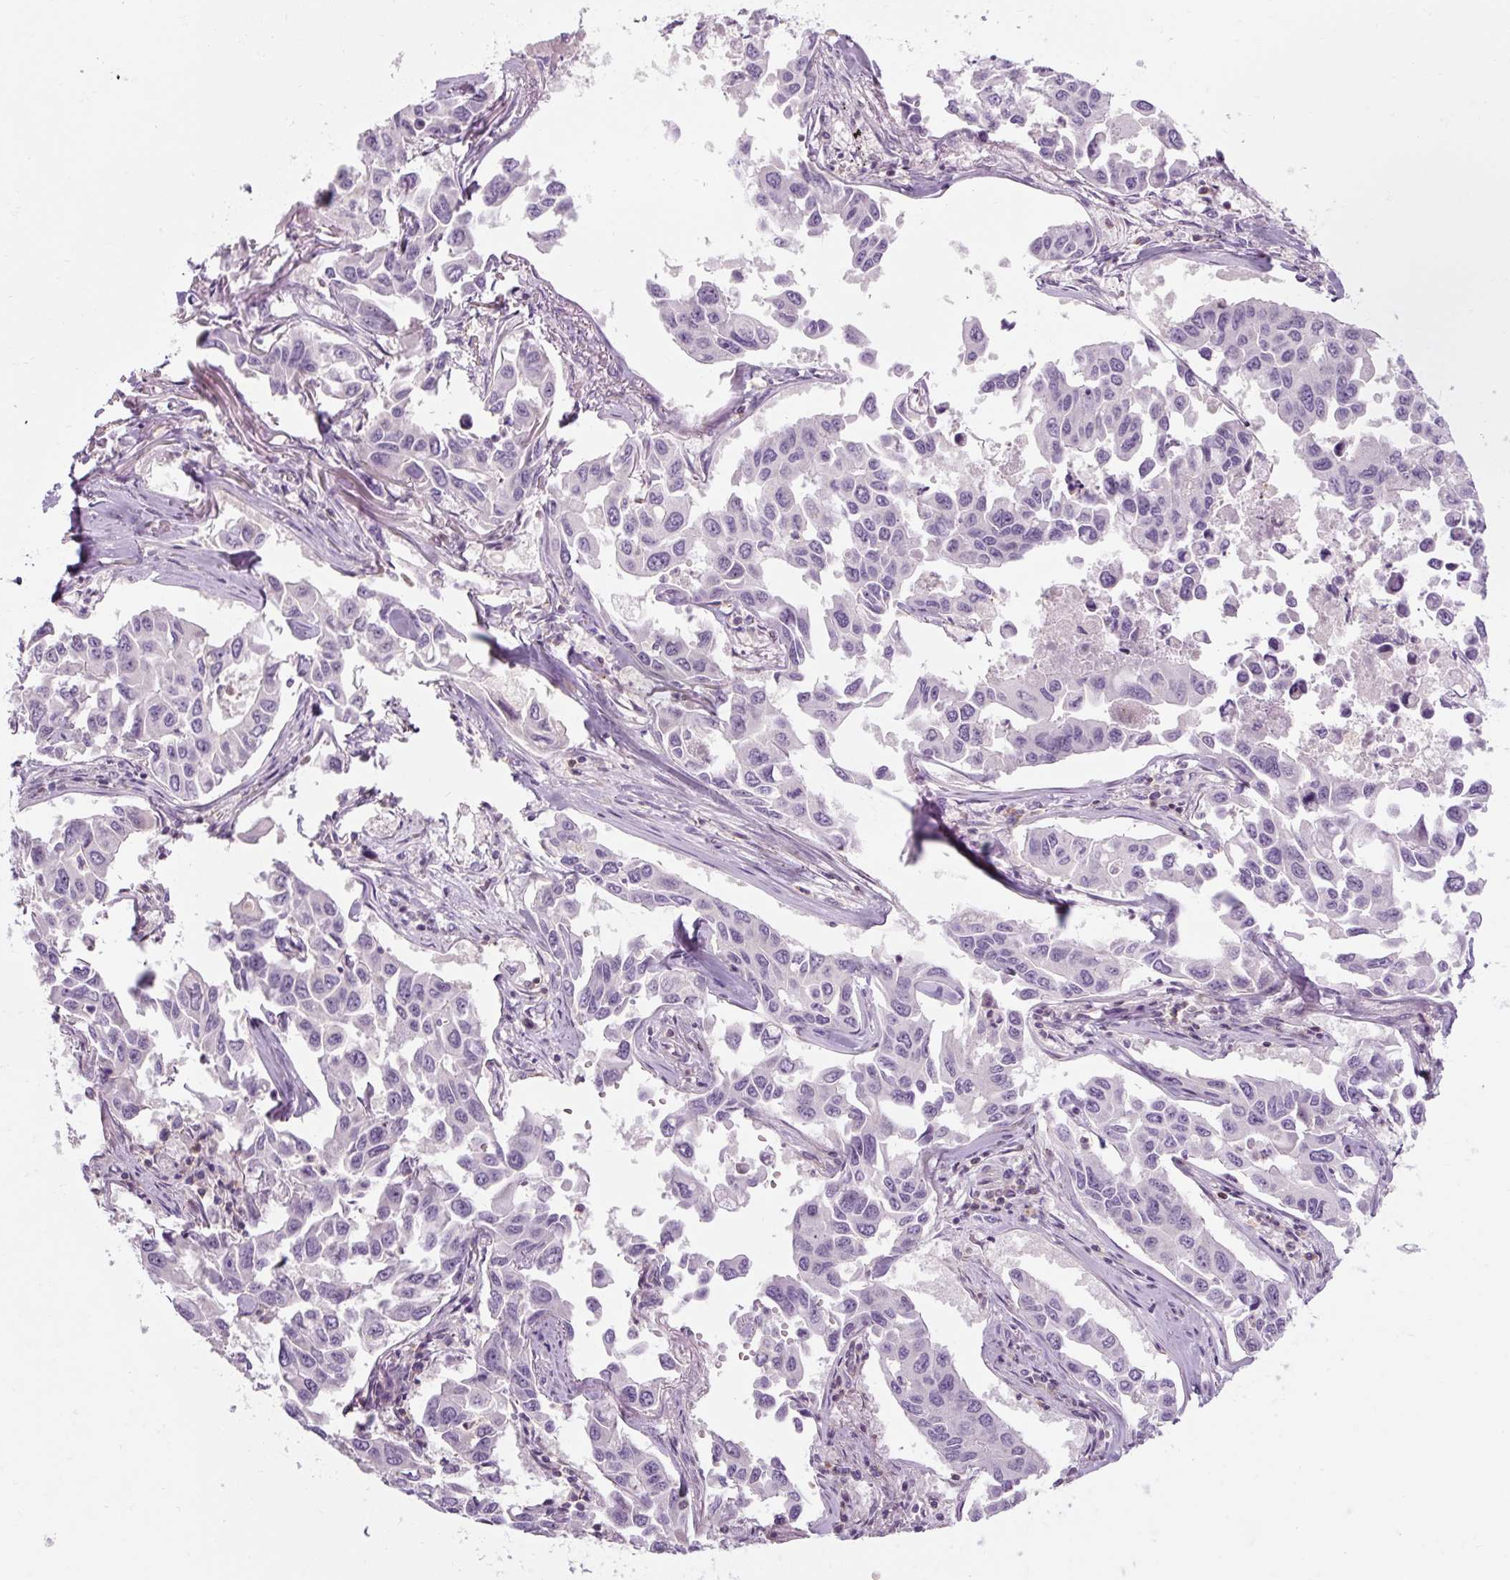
{"staining": {"intensity": "negative", "quantity": "none", "location": "none"}, "tissue": "lung cancer", "cell_type": "Tumor cells", "image_type": "cancer", "snomed": [{"axis": "morphology", "description": "Adenocarcinoma, NOS"}, {"axis": "topography", "description": "Lung"}], "caption": "Photomicrograph shows no significant protein positivity in tumor cells of lung adenocarcinoma. (Brightfield microscopy of DAB (3,3'-diaminobenzidine) immunohistochemistry (IHC) at high magnification).", "gene": "TIGD2", "patient": {"sex": "male", "age": 64}}